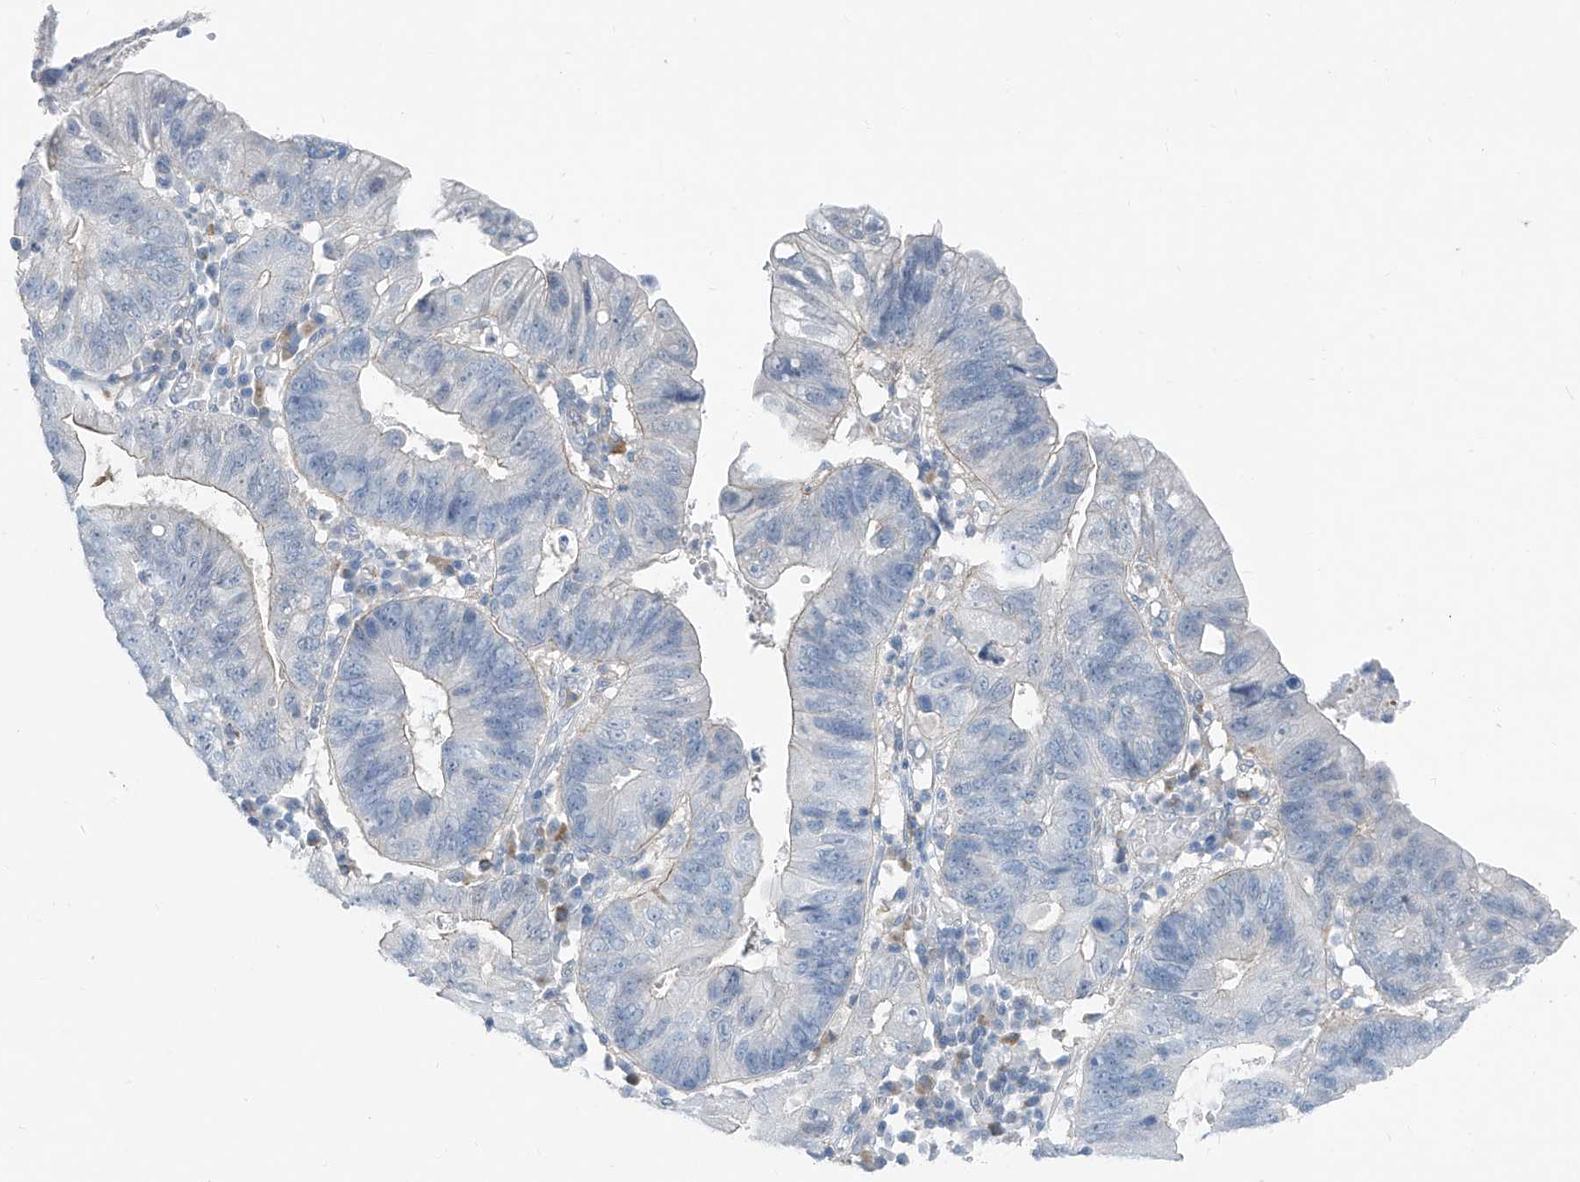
{"staining": {"intensity": "negative", "quantity": "none", "location": "none"}, "tissue": "stomach cancer", "cell_type": "Tumor cells", "image_type": "cancer", "snomed": [{"axis": "morphology", "description": "Adenocarcinoma, NOS"}, {"axis": "topography", "description": "Stomach"}], "caption": "The histopathology image shows no significant expression in tumor cells of stomach adenocarcinoma.", "gene": "ANKRD34A", "patient": {"sex": "male", "age": 59}}